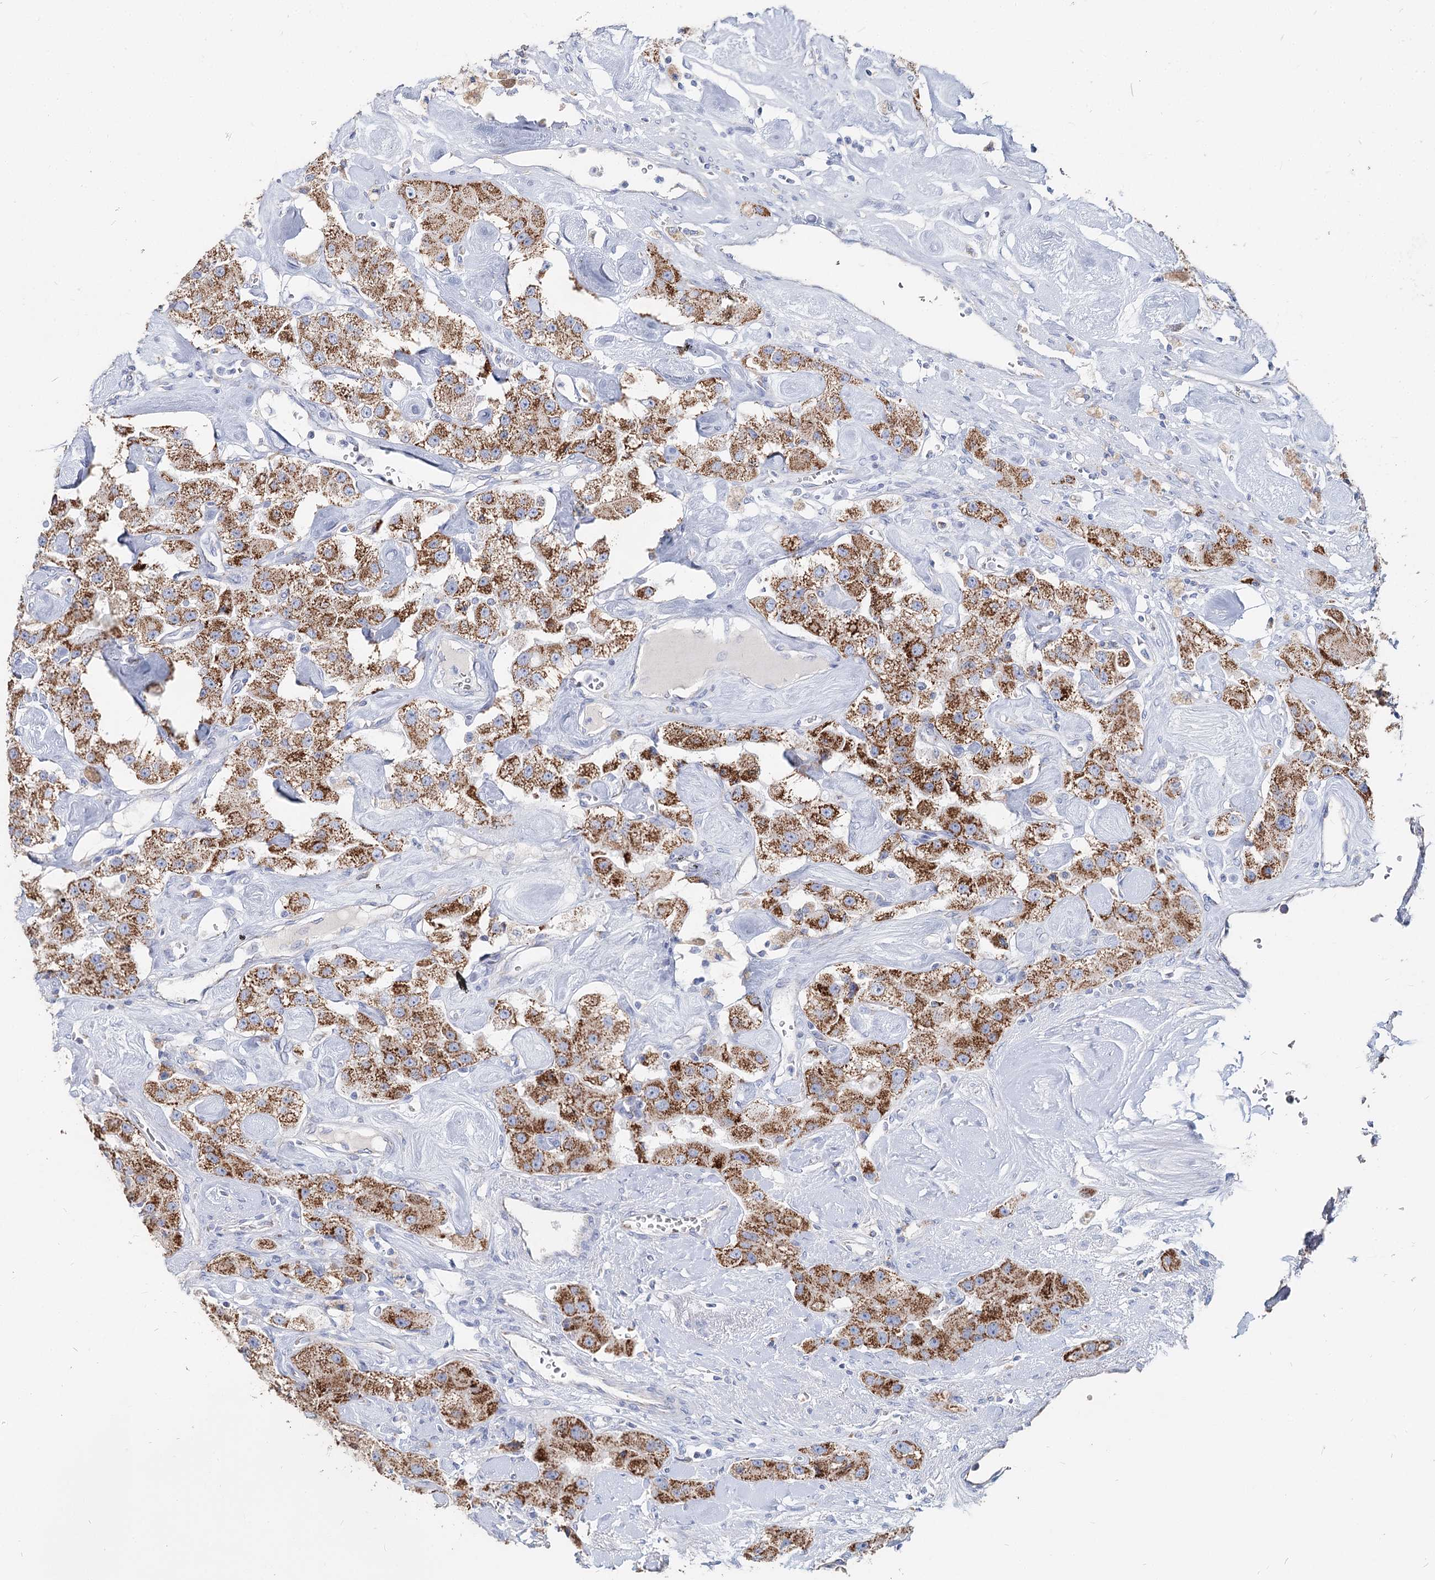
{"staining": {"intensity": "strong", "quantity": ">75%", "location": "cytoplasmic/membranous"}, "tissue": "carcinoid", "cell_type": "Tumor cells", "image_type": "cancer", "snomed": [{"axis": "morphology", "description": "Carcinoid, malignant, NOS"}, {"axis": "topography", "description": "Pancreas"}], "caption": "Immunohistochemical staining of human malignant carcinoid shows high levels of strong cytoplasmic/membranous protein positivity in about >75% of tumor cells.", "gene": "MCCC2", "patient": {"sex": "male", "age": 41}}